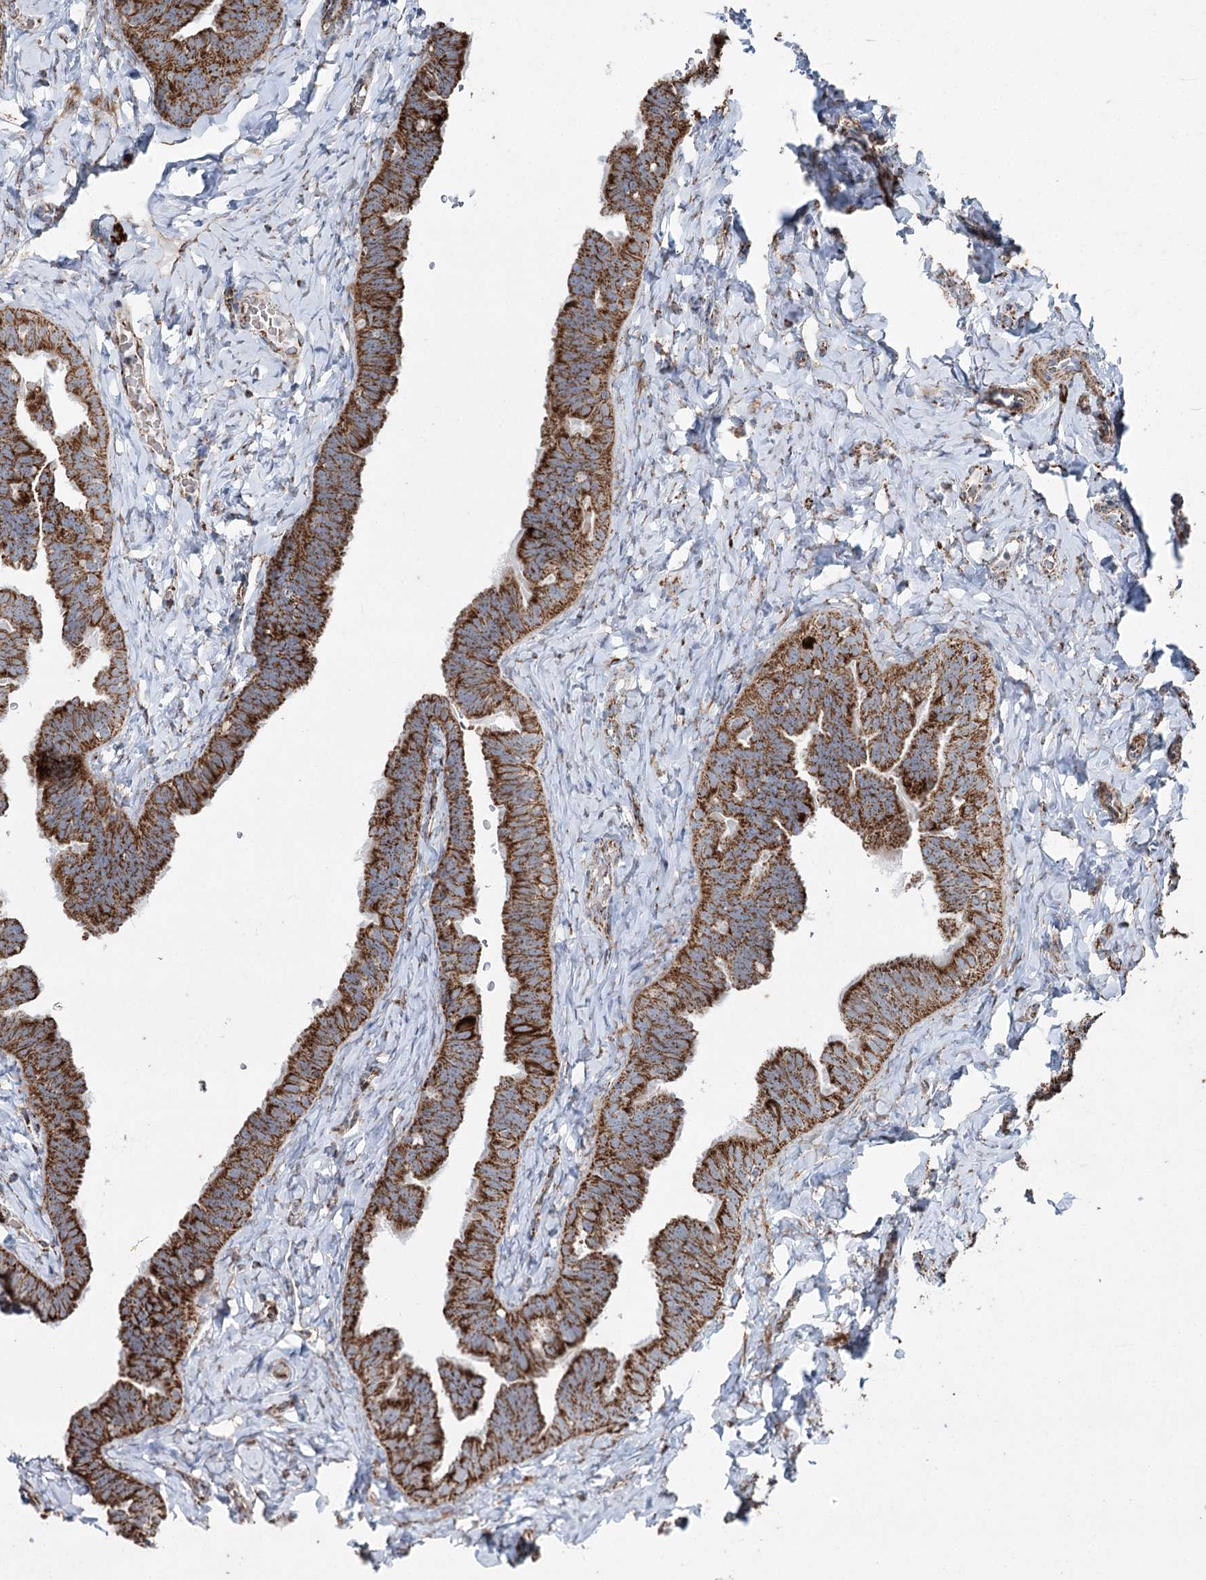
{"staining": {"intensity": "strong", "quantity": ">75%", "location": "cytoplasmic/membranous"}, "tissue": "fallopian tube", "cell_type": "Glandular cells", "image_type": "normal", "snomed": [{"axis": "morphology", "description": "Normal tissue, NOS"}, {"axis": "topography", "description": "Fallopian tube"}], "caption": "There is high levels of strong cytoplasmic/membranous expression in glandular cells of benign fallopian tube, as demonstrated by immunohistochemical staining (brown color).", "gene": "UCN3", "patient": {"sex": "female", "age": 39}}